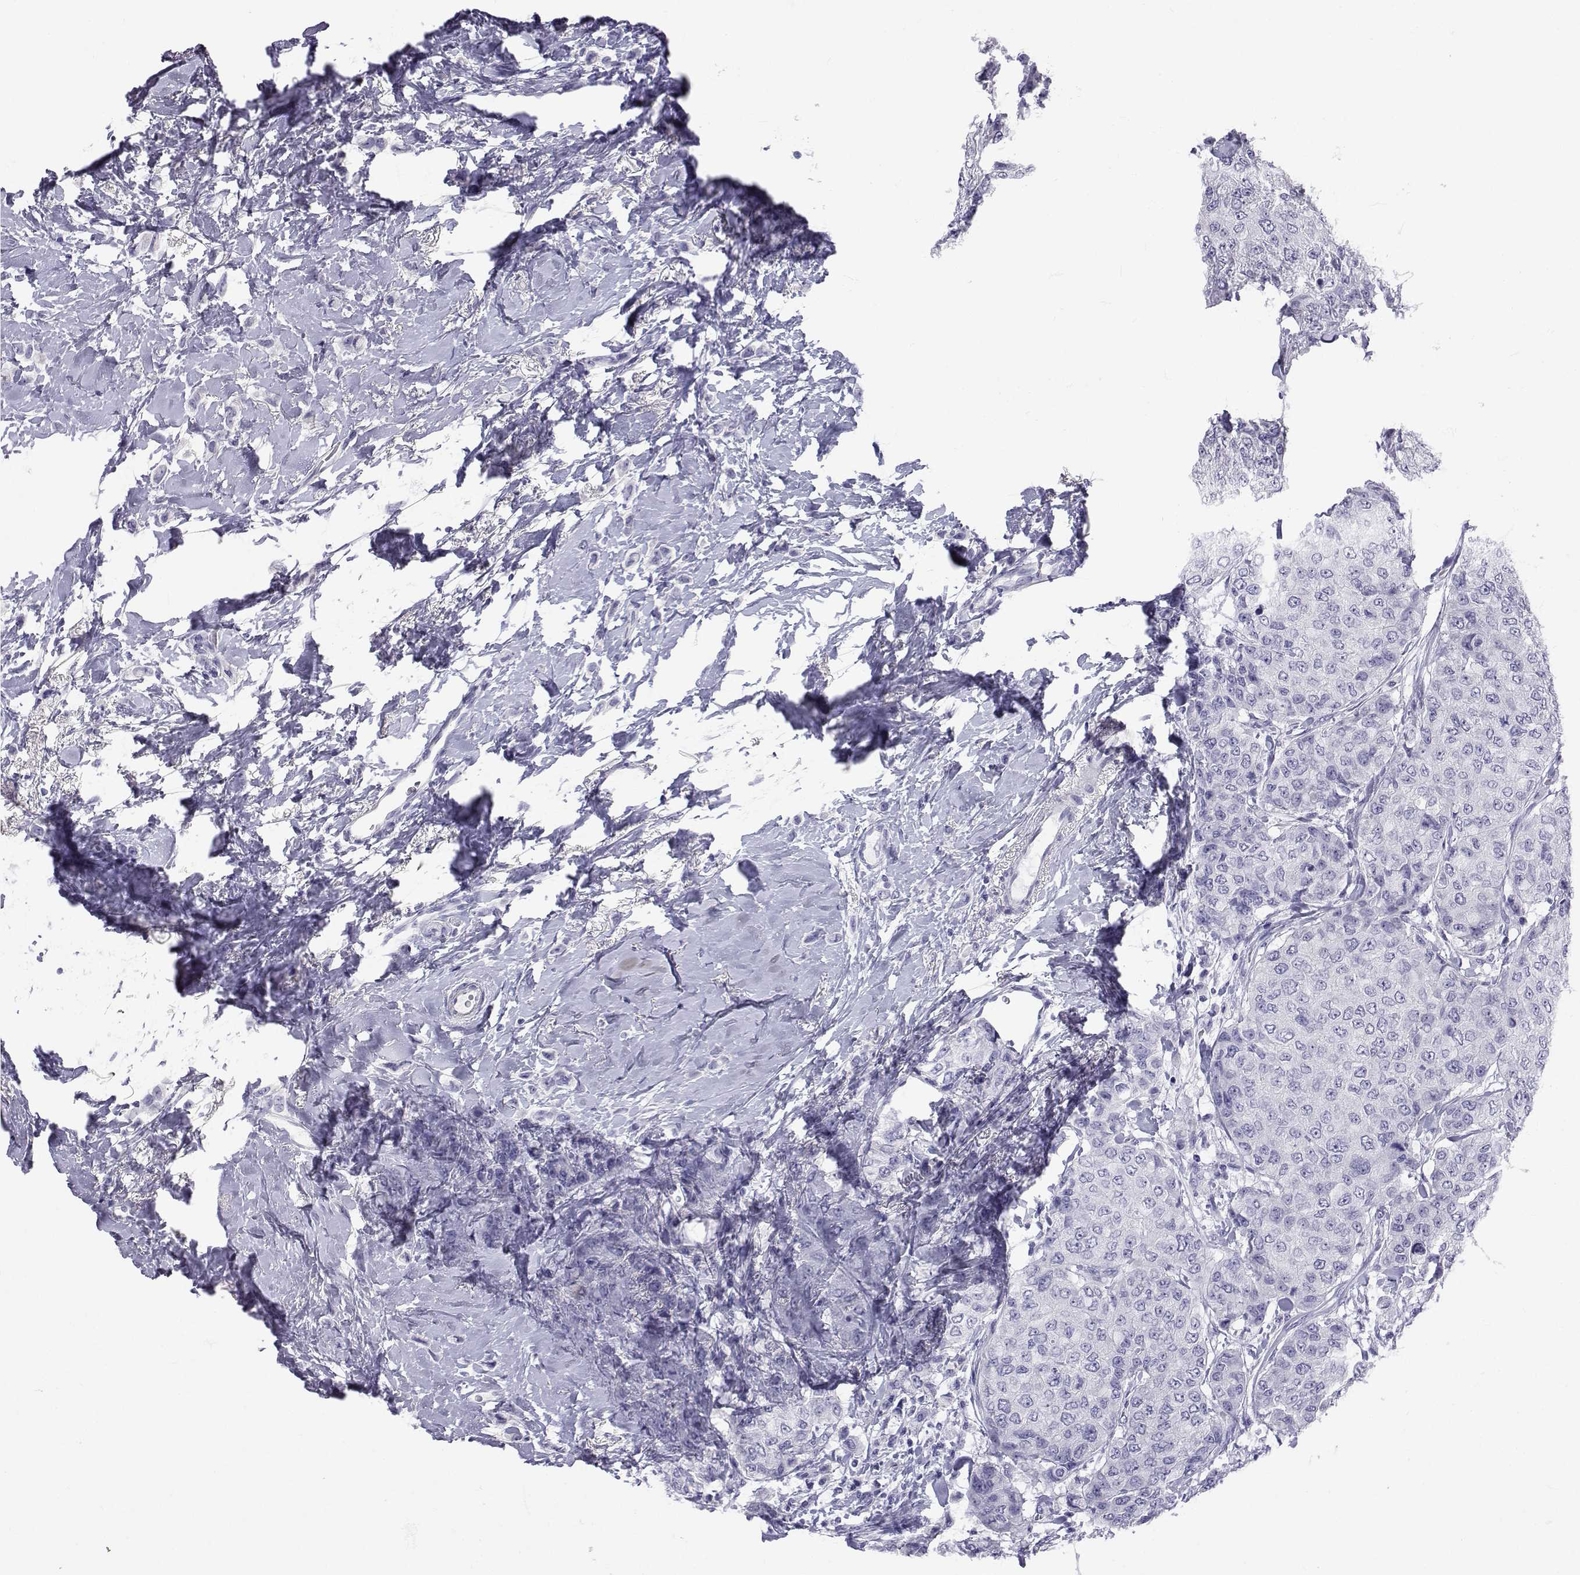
{"staining": {"intensity": "negative", "quantity": "none", "location": "none"}, "tissue": "breast cancer", "cell_type": "Tumor cells", "image_type": "cancer", "snomed": [{"axis": "morphology", "description": "Duct carcinoma"}, {"axis": "topography", "description": "Breast"}], "caption": "Human breast infiltrating ductal carcinoma stained for a protein using immunohistochemistry (IHC) shows no staining in tumor cells.", "gene": "SLC6A3", "patient": {"sex": "female", "age": 27}}